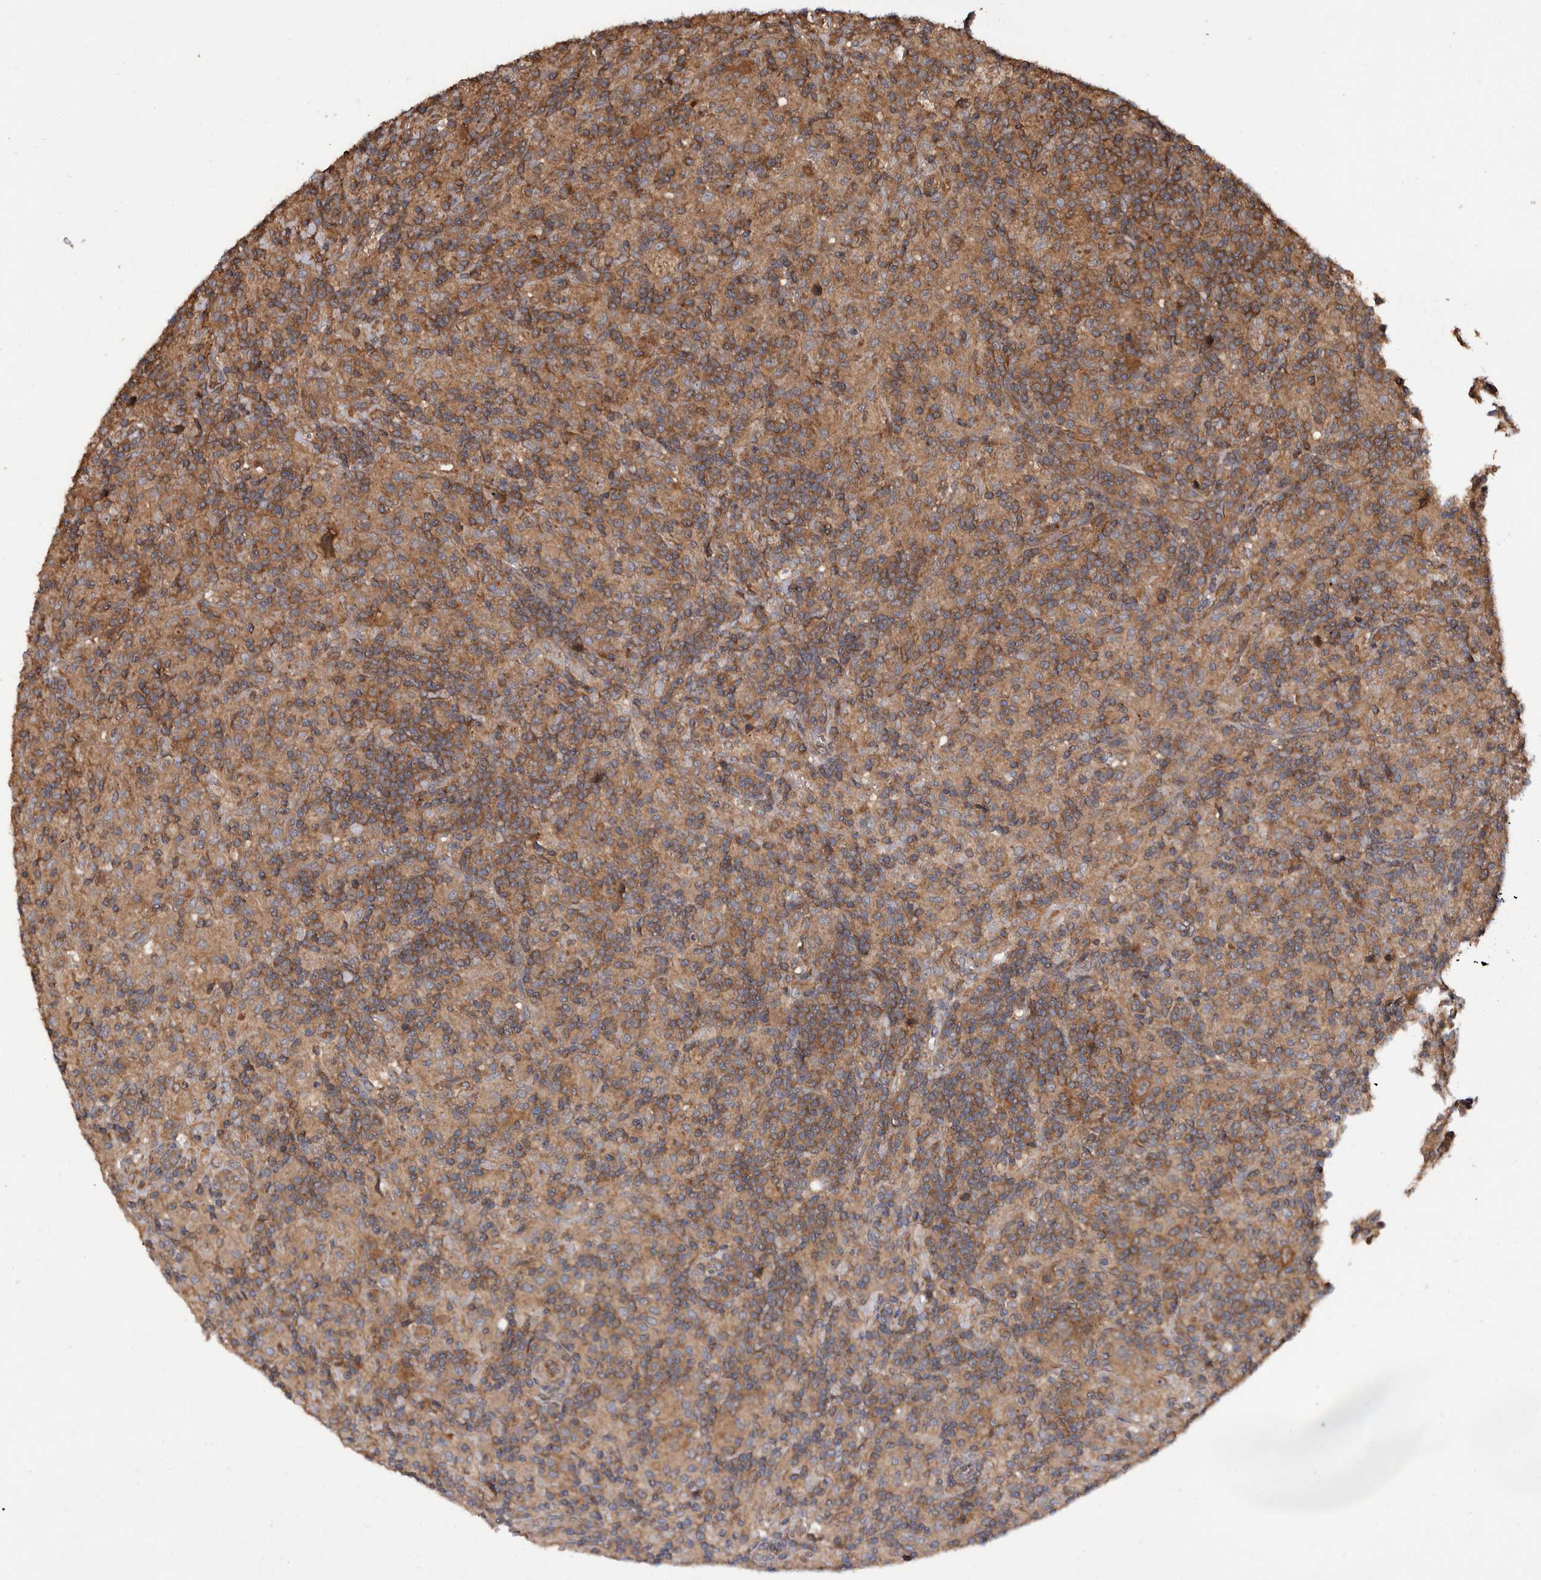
{"staining": {"intensity": "moderate", "quantity": ">75%", "location": "cytoplasmic/membranous"}, "tissue": "lymphoma", "cell_type": "Tumor cells", "image_type": "cancer", "snomed": [{"axis": "morphology", "description": "Hodgkin's disease, NOS"}, {"axis": "topography", "description": "Lymph node"}], "caption": "Immunohistochemistry histopathology image of Hodgkin's disease stained for a protein (brown), which reveals medium levels of moderate cytoplasmic/membranous positivity in approximately >75% of tumor cells.", "gene": "VBP1", "patient": {"sex": "male", "age": 70}}